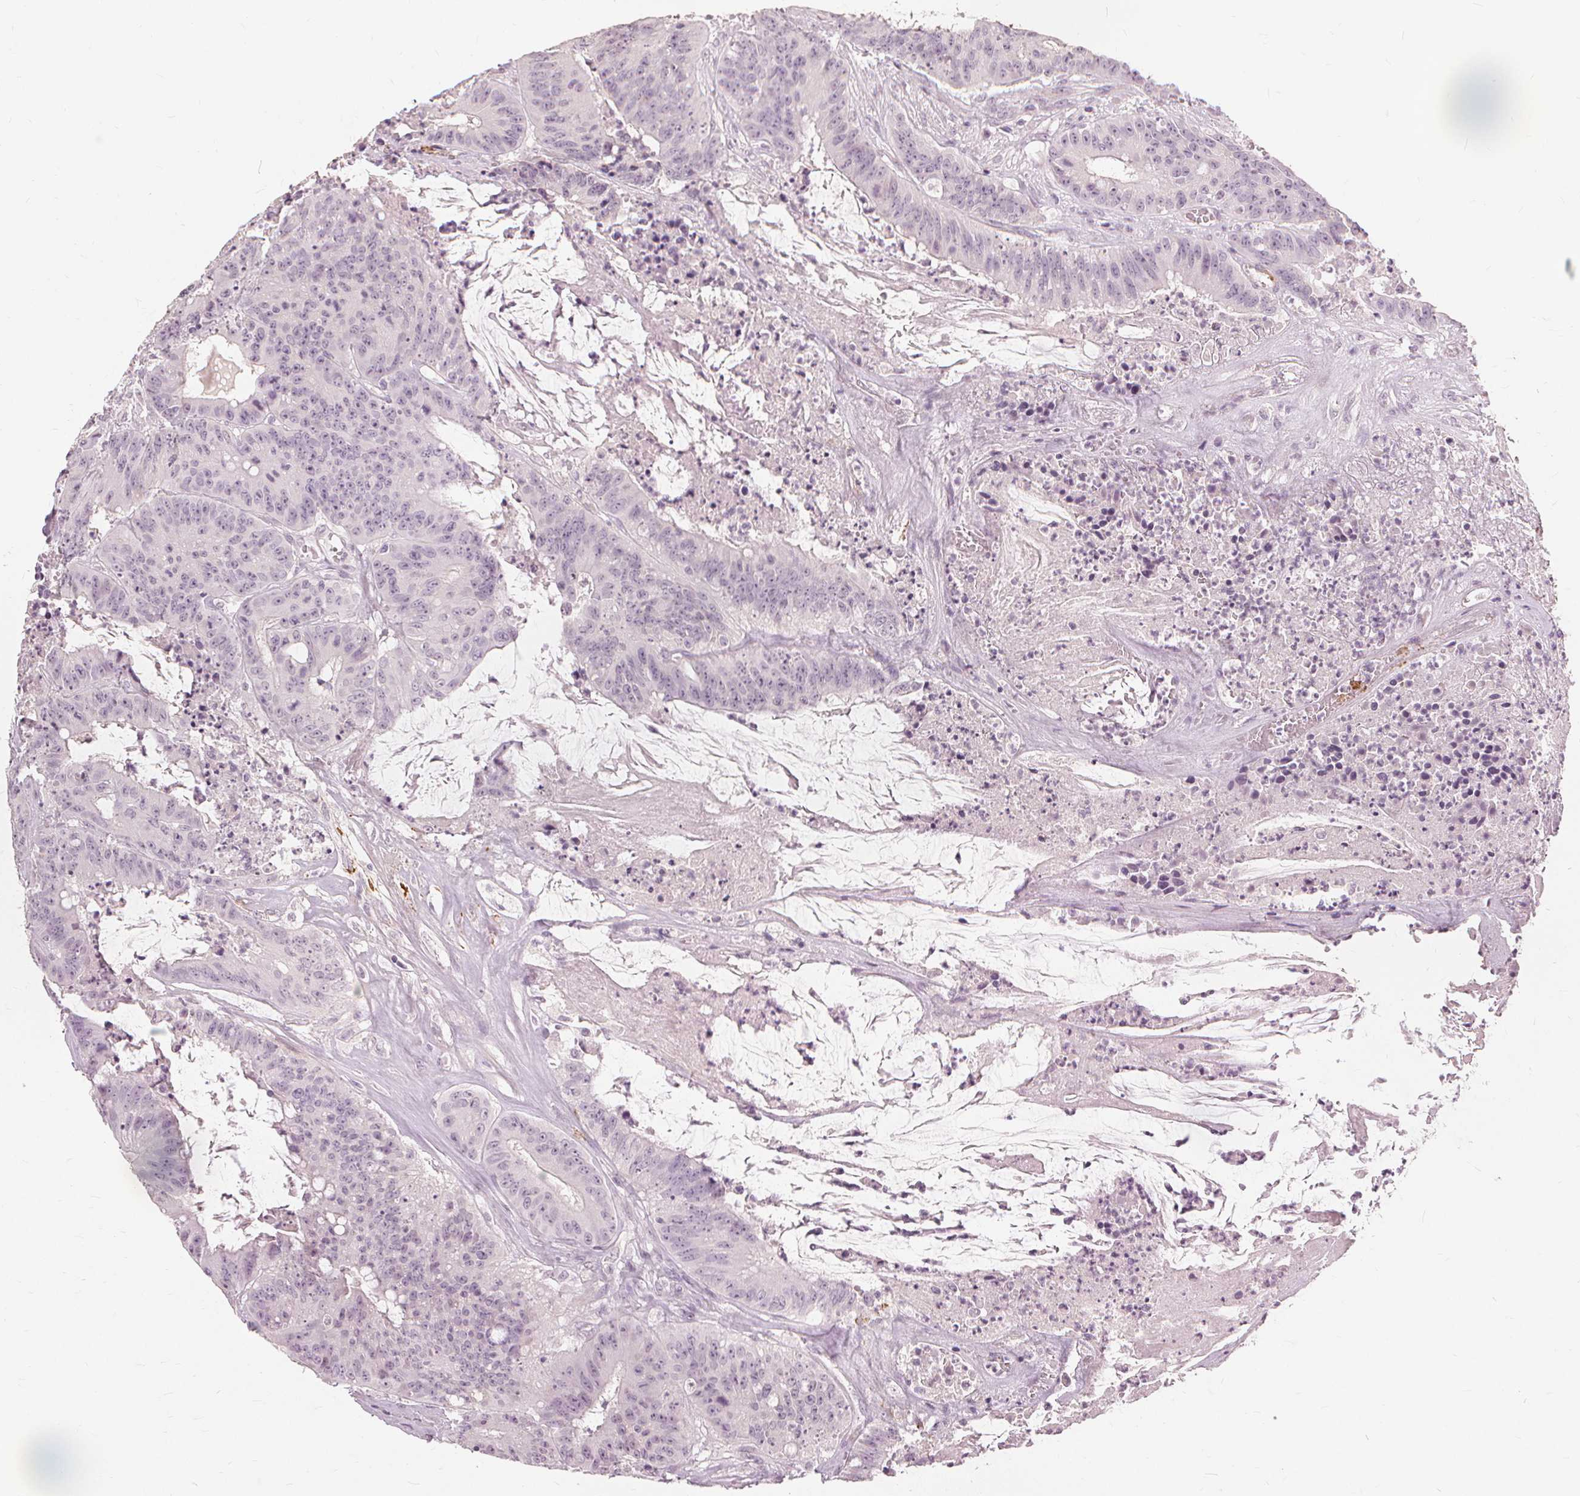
{"staining": {"intensity": "negative", "quantity": "none", "location": "none"}, "tissue": "colorectal cancer", "cell_type": "Tumor cells", "image_type": "cancer", "snomed": [{"axis": "morphology", "description": "Adenocarcinoma, NOS"}, {"axis": "topography", "description": "Colon"}], "caption": "A histopathology image of human colorectal cancer (adenocarcinoma) is negative for staining in tumor cells.", "gene": "SFTPD", "patient": {"sex": "male", "age": 33}}